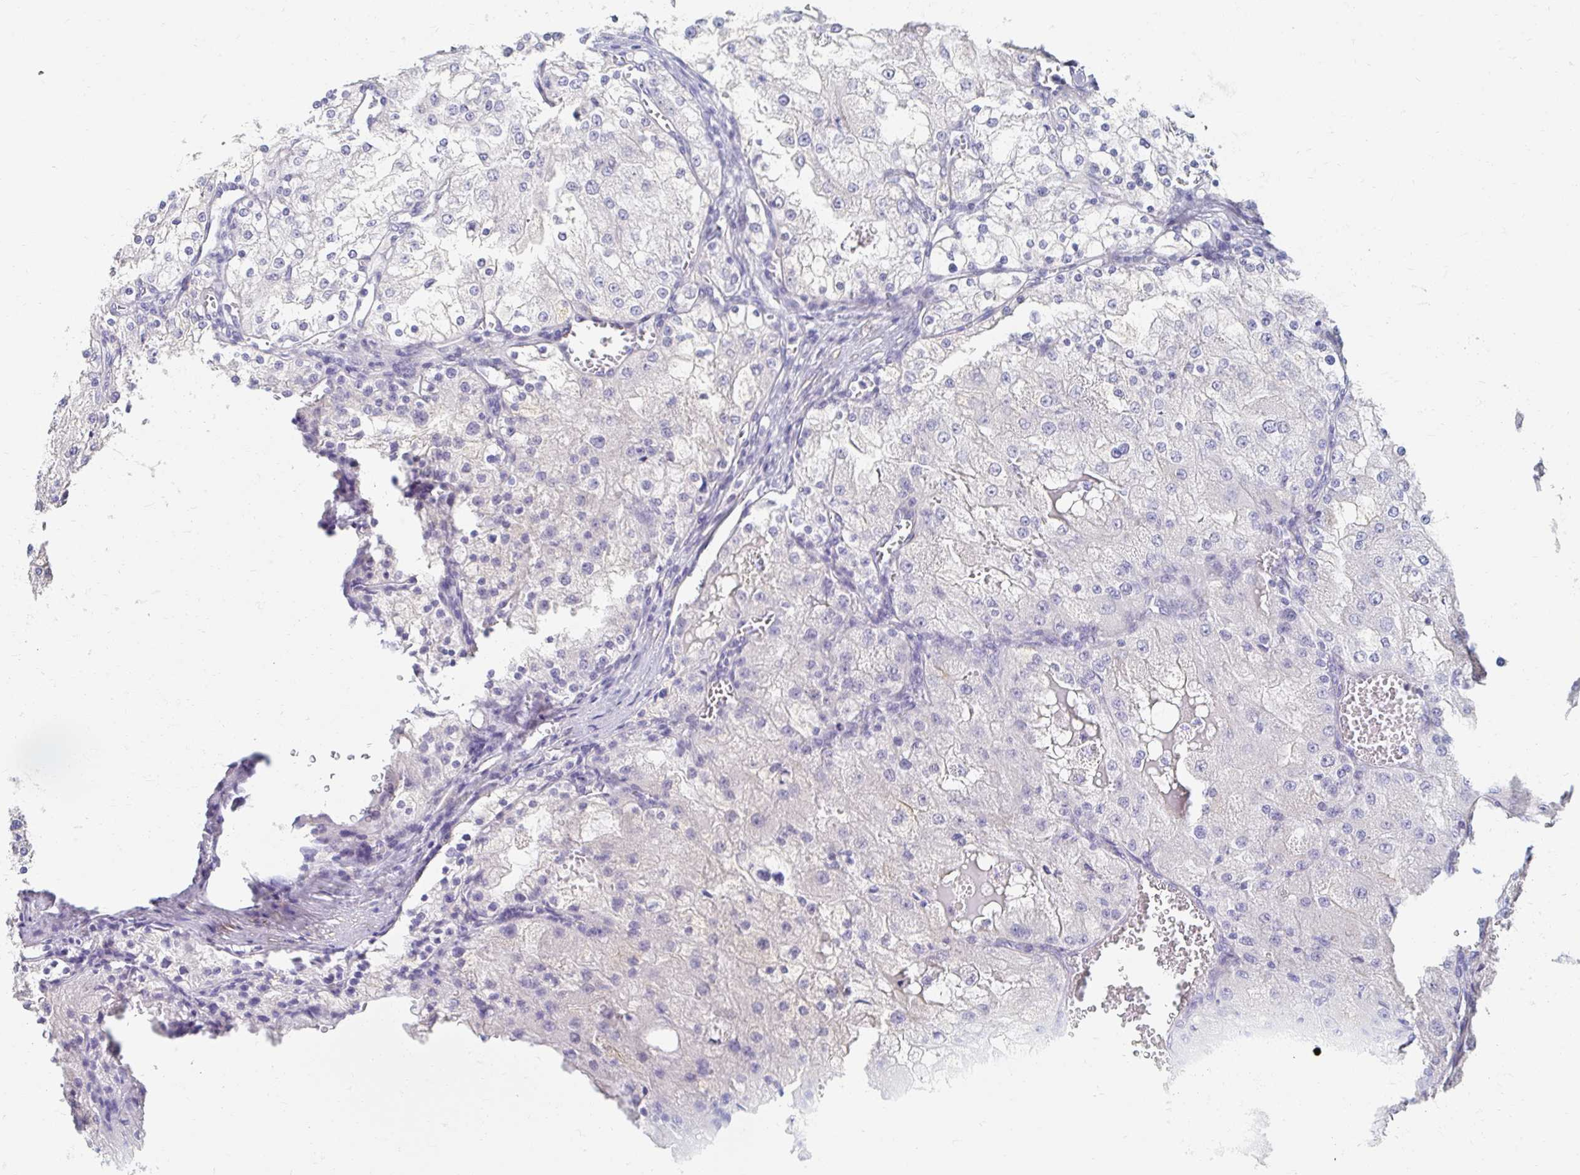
{"staining": {"intensity": "negative", "quantity": "none", "location": "none"}, "tissue": "renal cancer", "cell_type": "Tumor cells", "image_type": "cancer", "snomed": [{"axis": "morphology", "description": "Adenocarcinoma, NOS"}, {"axis": "topography", "description": "Kidney"}], "caption": "Renal adenocarcinoma was stained to show a protein in brown. There is no significant staining in tumor cells.", "gene": "MYLK2", "patient": {"sex": "female", "age": 74}}